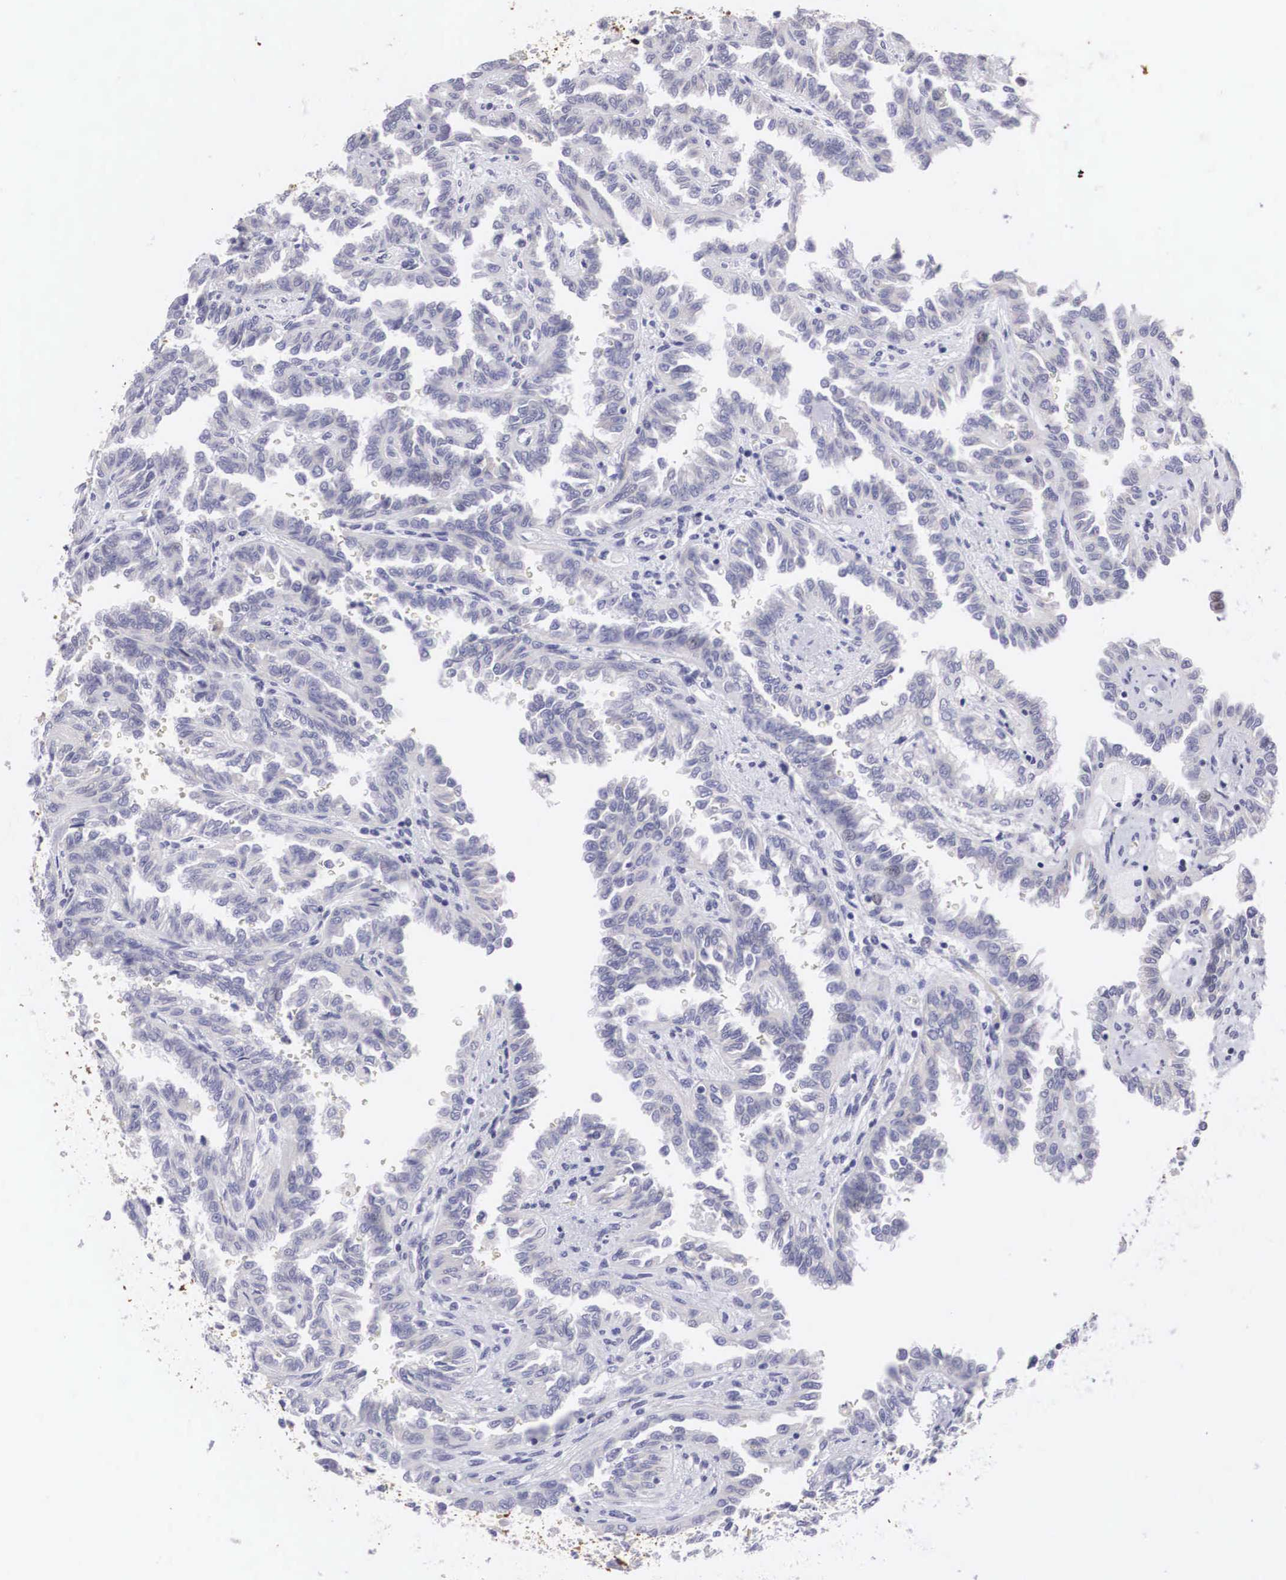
{"staining": {"intensity": "negative", "quantity": "none", "location": "none"}, "tissue": "renal cancer", "cell_type": "Tumor cells", "image_type": "cancer", "snomed": [{"axis": "morphology", "description": "Inflammation, NOS"}, {"axis": "morphology", "description": "Adenocarcinoma, NOS"}, {"axis": "topography", "description": "Kidney"}], "caption": "DAB immunohistochemical staining of human adenocarcinoma (renal) demonstrates no significant expression in tumor cells. (Stains: DAB immunohistochemistry with hematoxylin counter stain, Microscopy: brightfield microscopy at high magnification).", "gene": "ARMCX3", "patient": {"sex": "male", "age": 68}}